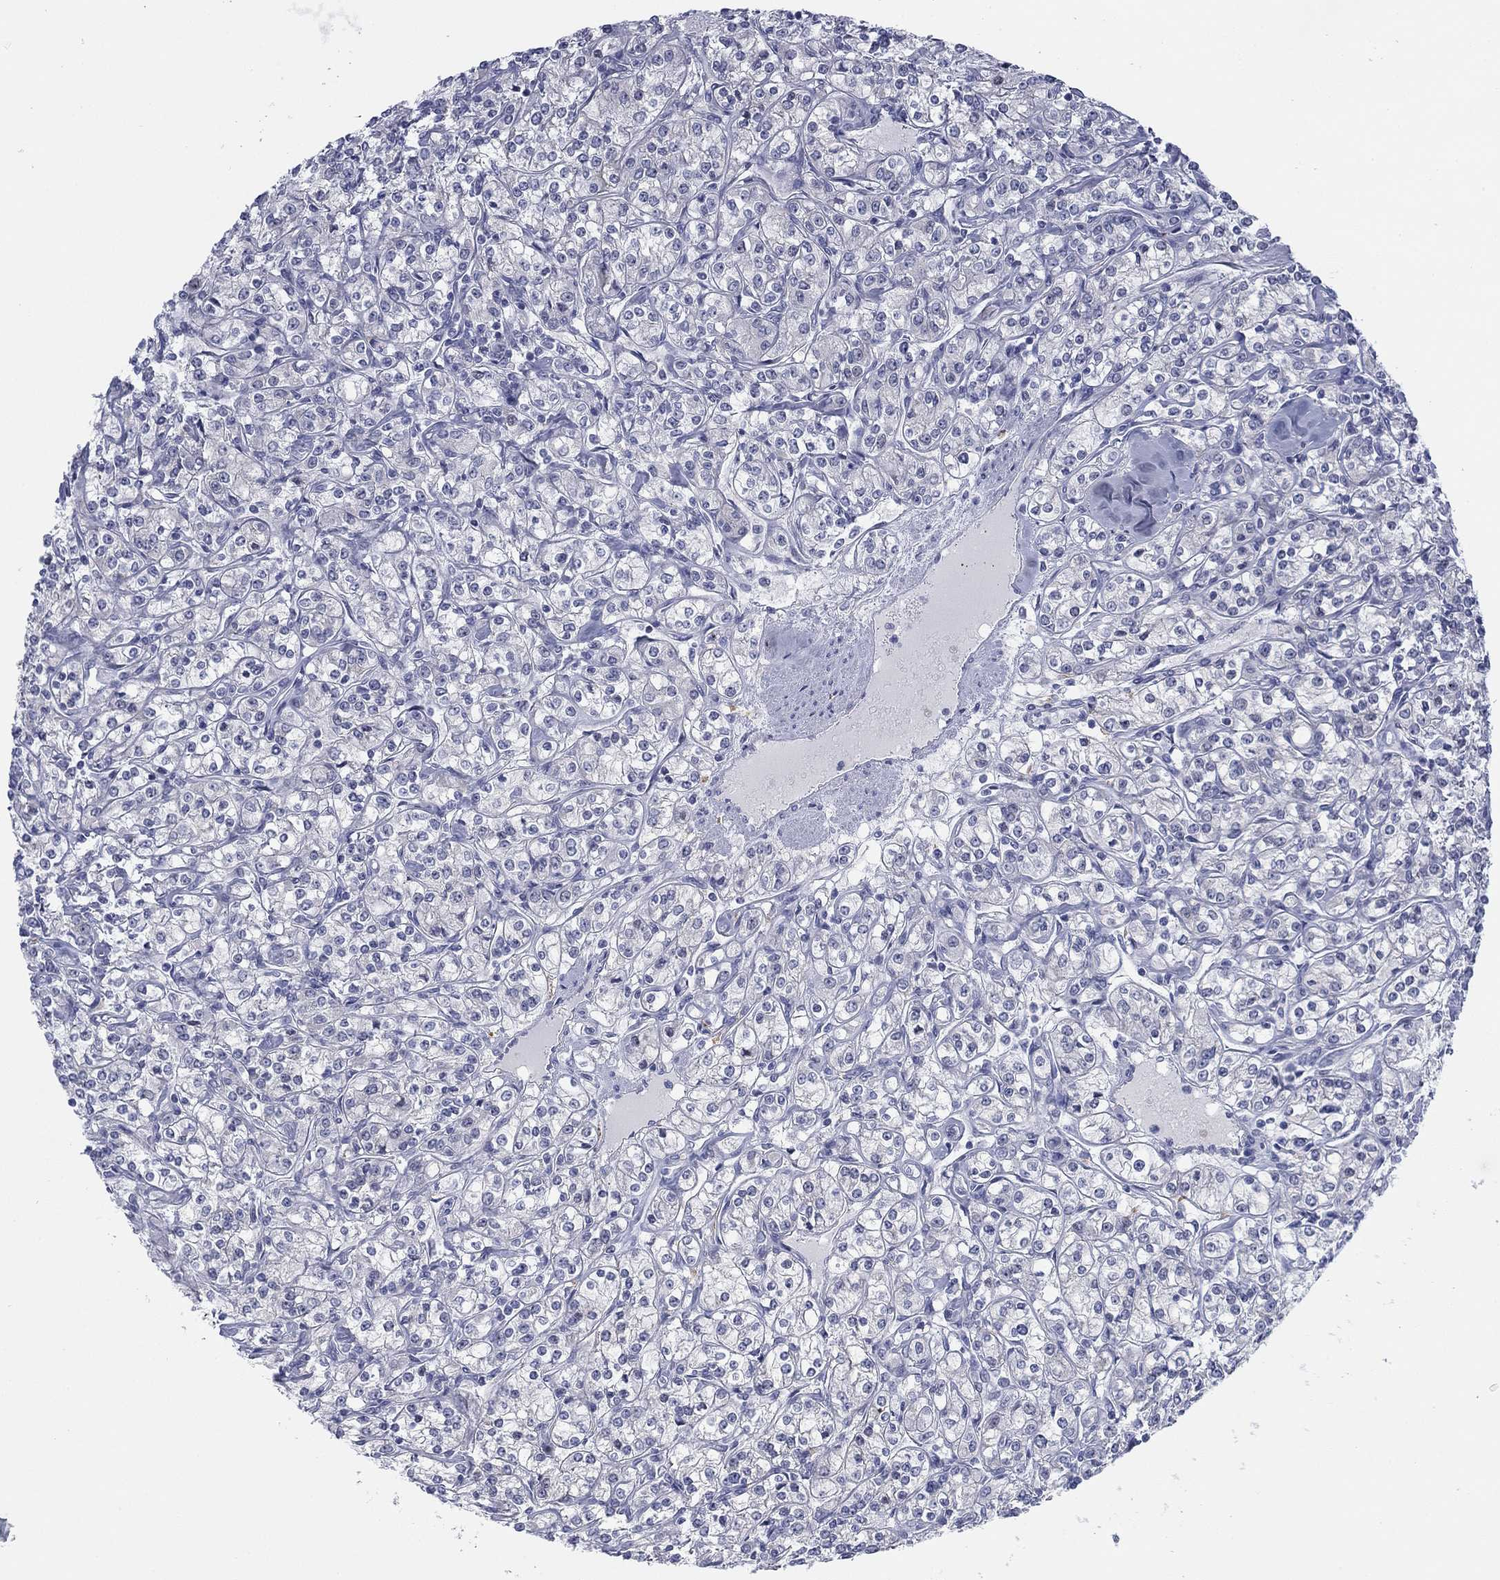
{"staining": {"intensity": "negative", "quantity": "none", "location": "none"}, "tissue": "renal cancer", "cell_type": "Tumor cells", "image_type": "cancer", "snomed": [{"axis": "morphology", "description": "Adenocarcinoma, NOS"}, {"axis": "topography", "description": "Kidney"}], "caption": "Immunohistochemistry (IHC) of renal cancer (adenocarcinoma) demonstrates no staining in tumor cells.", "gene": "DNAL1", "patient": {"sex": "male", "age": 77}}